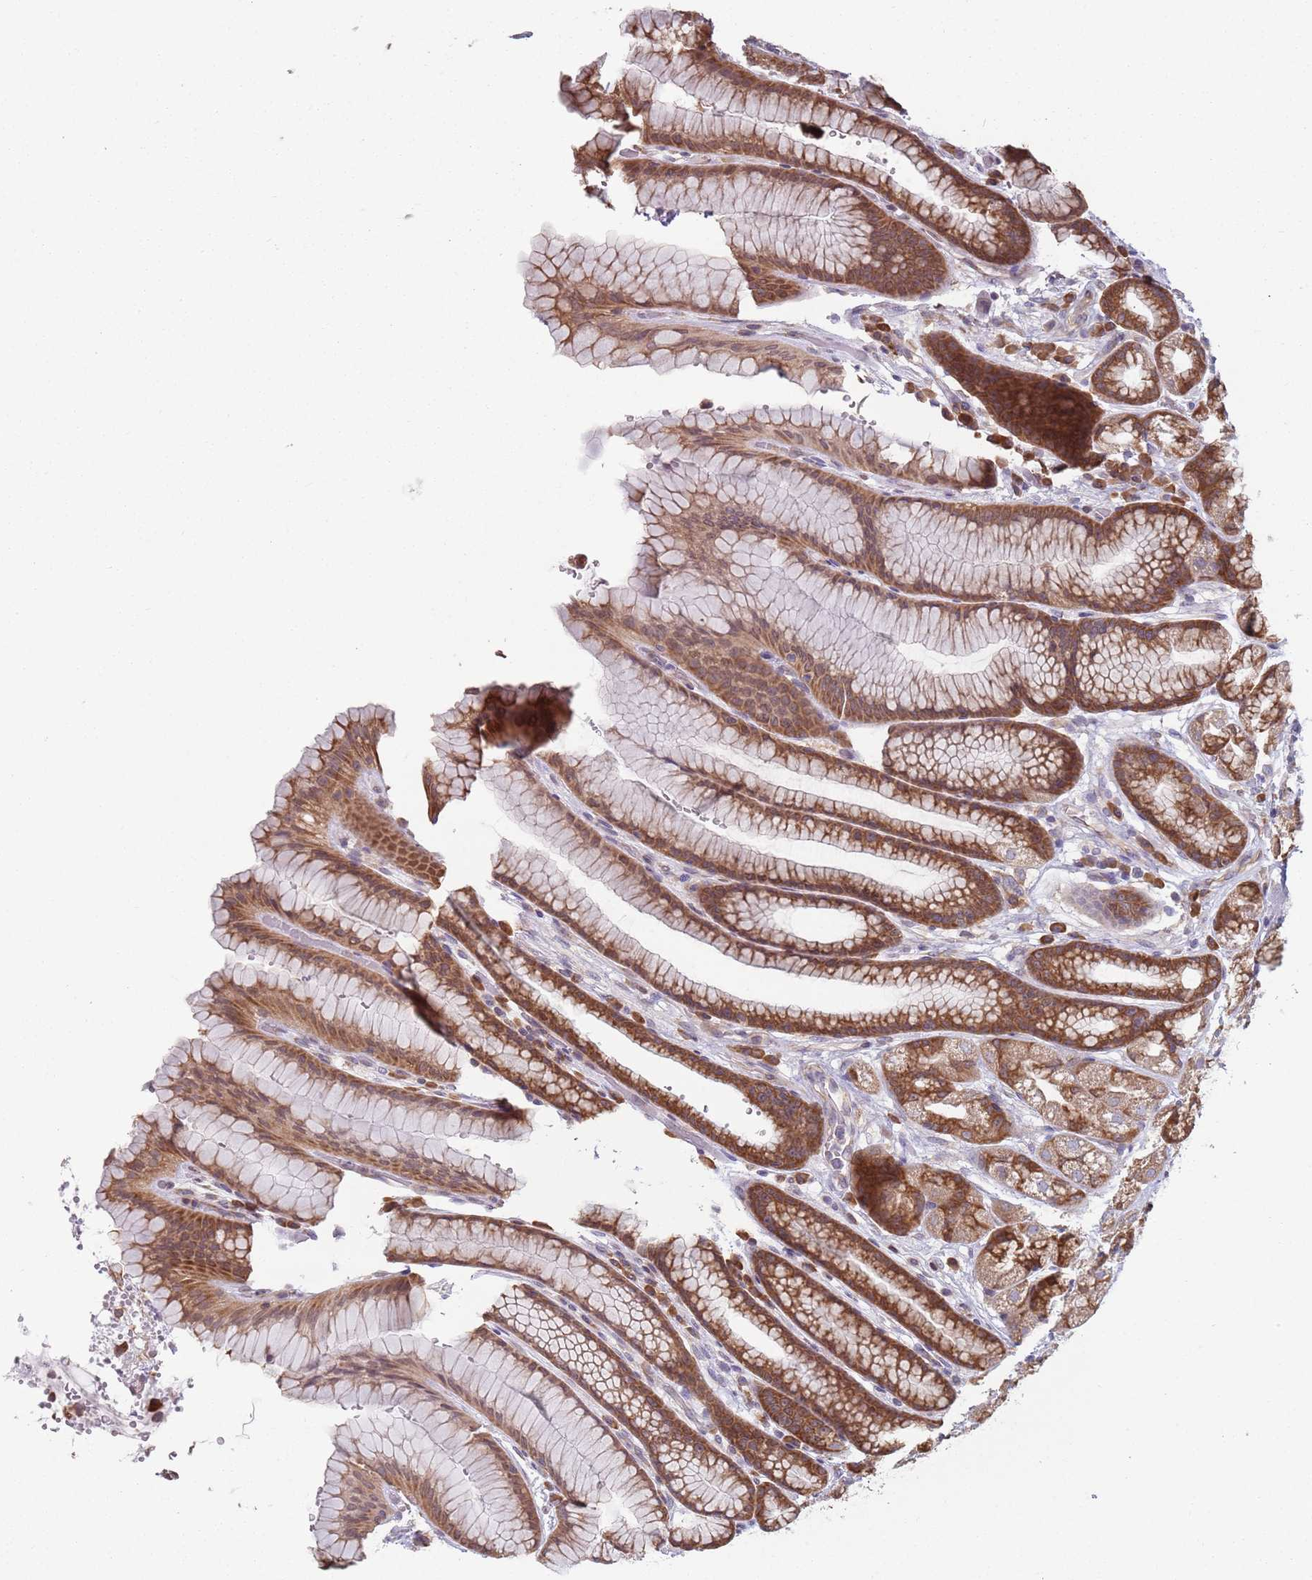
{"staining": {"intensity": "strong", "quantity": ">75%", "location": "cytoplasmic/membranous"}, "tissue": "stomach", "cell_type": "Glandular cells", "image_type": "normal", "snomed": [{"axis": "morphology", "description": "Normal tissue, NOS"}, {"axis": "morphology", "description": "Adenocarcinoma, NOS"}, {"axis": "topography", "description": "Stomach"}], "caption": "About >75% of glandular cells in normal stomach exhibit strong cytoplasmic/membranous protein expression as visualized by brown immunohistochemical staining.", "gene": "RPL17", "patient": {"sex": "male", "age": 57}}